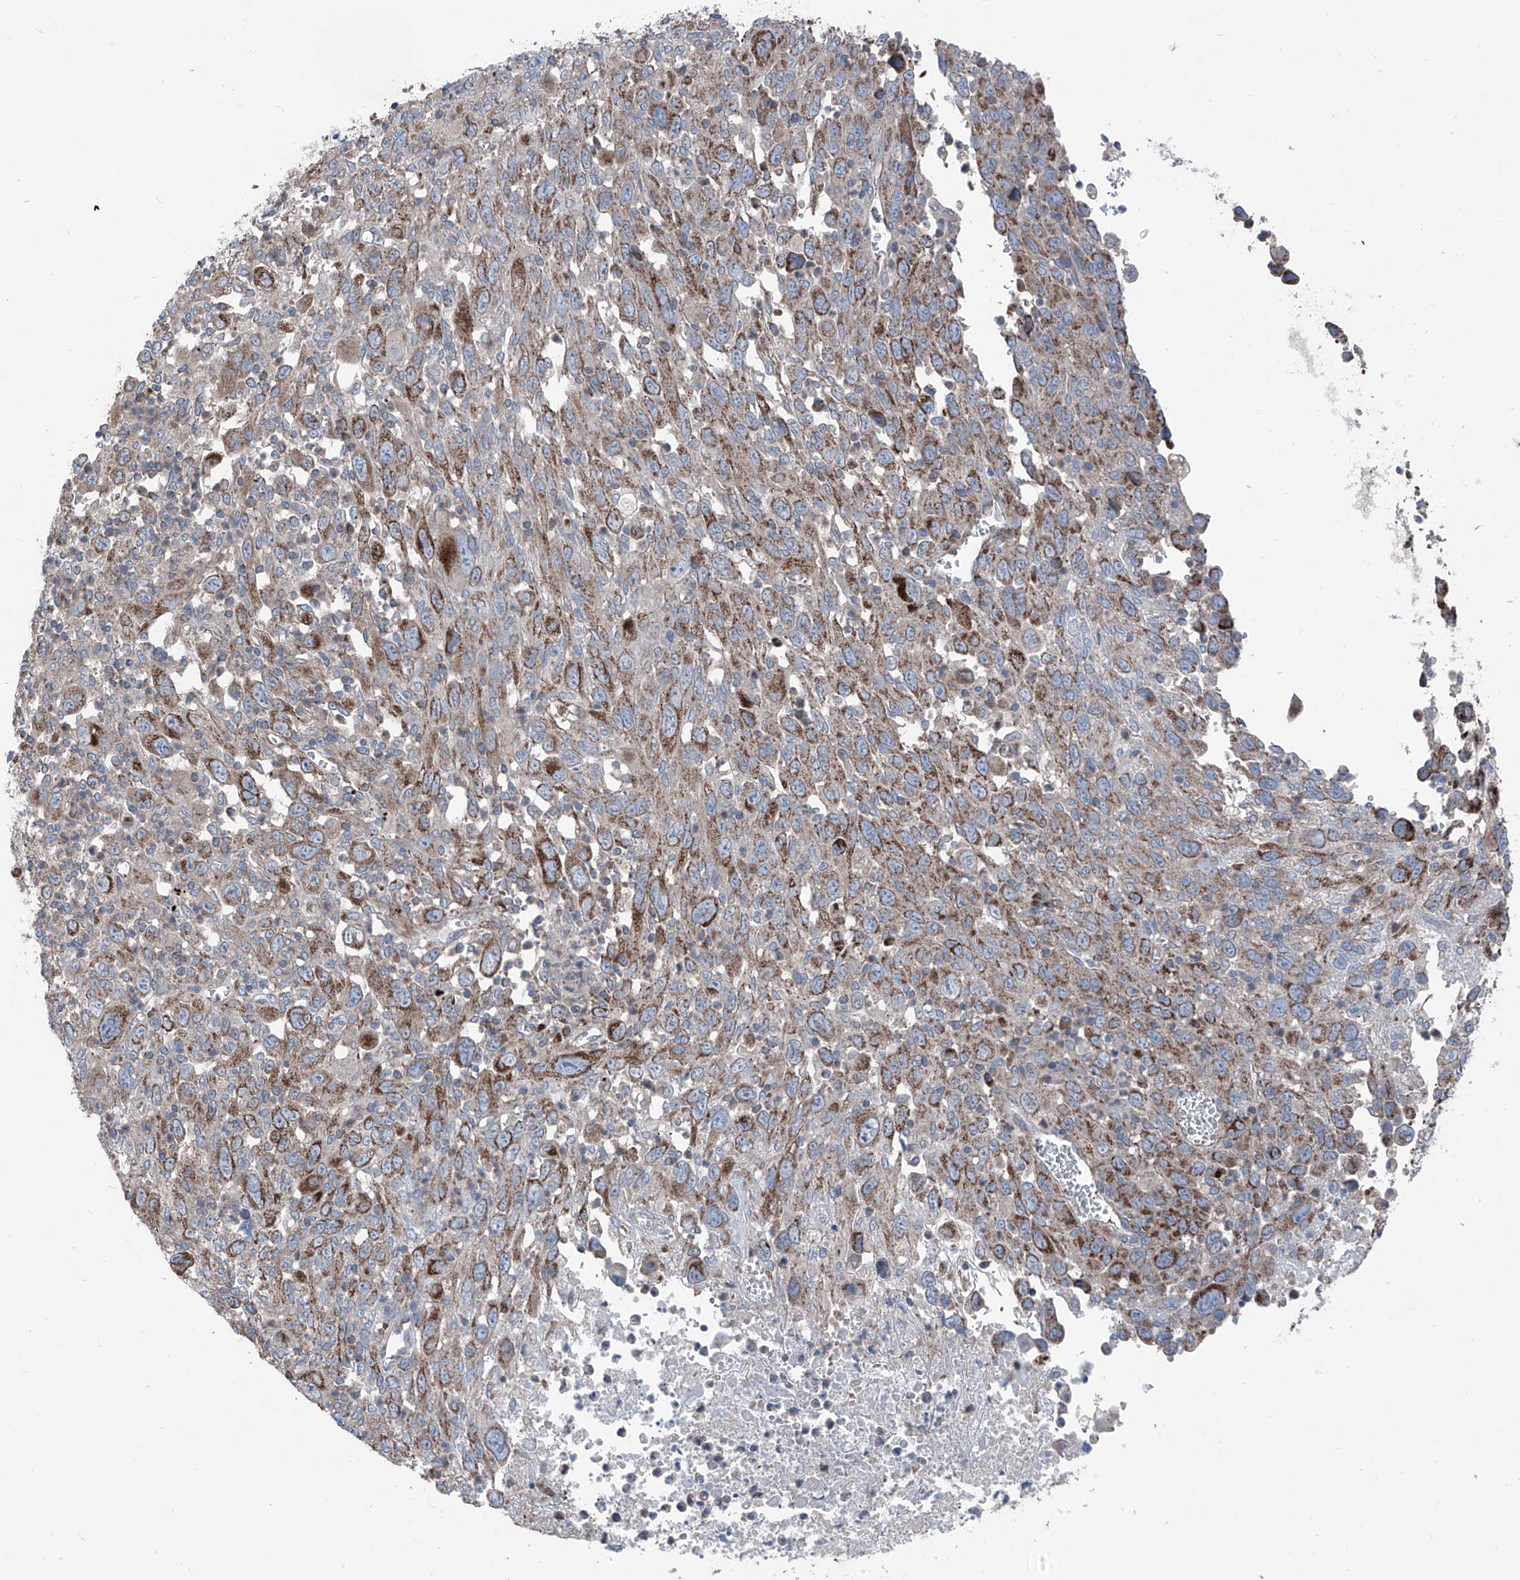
{"staining": {"intensity": "moderate", "quantity": ">75%", "location": "cytoplasmic/membranous"}, "tissue": "melanoma", "cell_type": "Tumor cells", "image_type": "cancer", "snomed": [{"axis": "morphology", "description": "Malignant melanoma, Metastatic site"}, {"axis": "topography", "description": "Skin"}], "caption": "Protein analysis of malignant melanoma (metastatic site) tissue demonstrates moderate cytoplasmic/membranous staining in about >75% of tumor cells.", "gene": "GPAT3", "patient": {"sex": "female", "age": 56}}